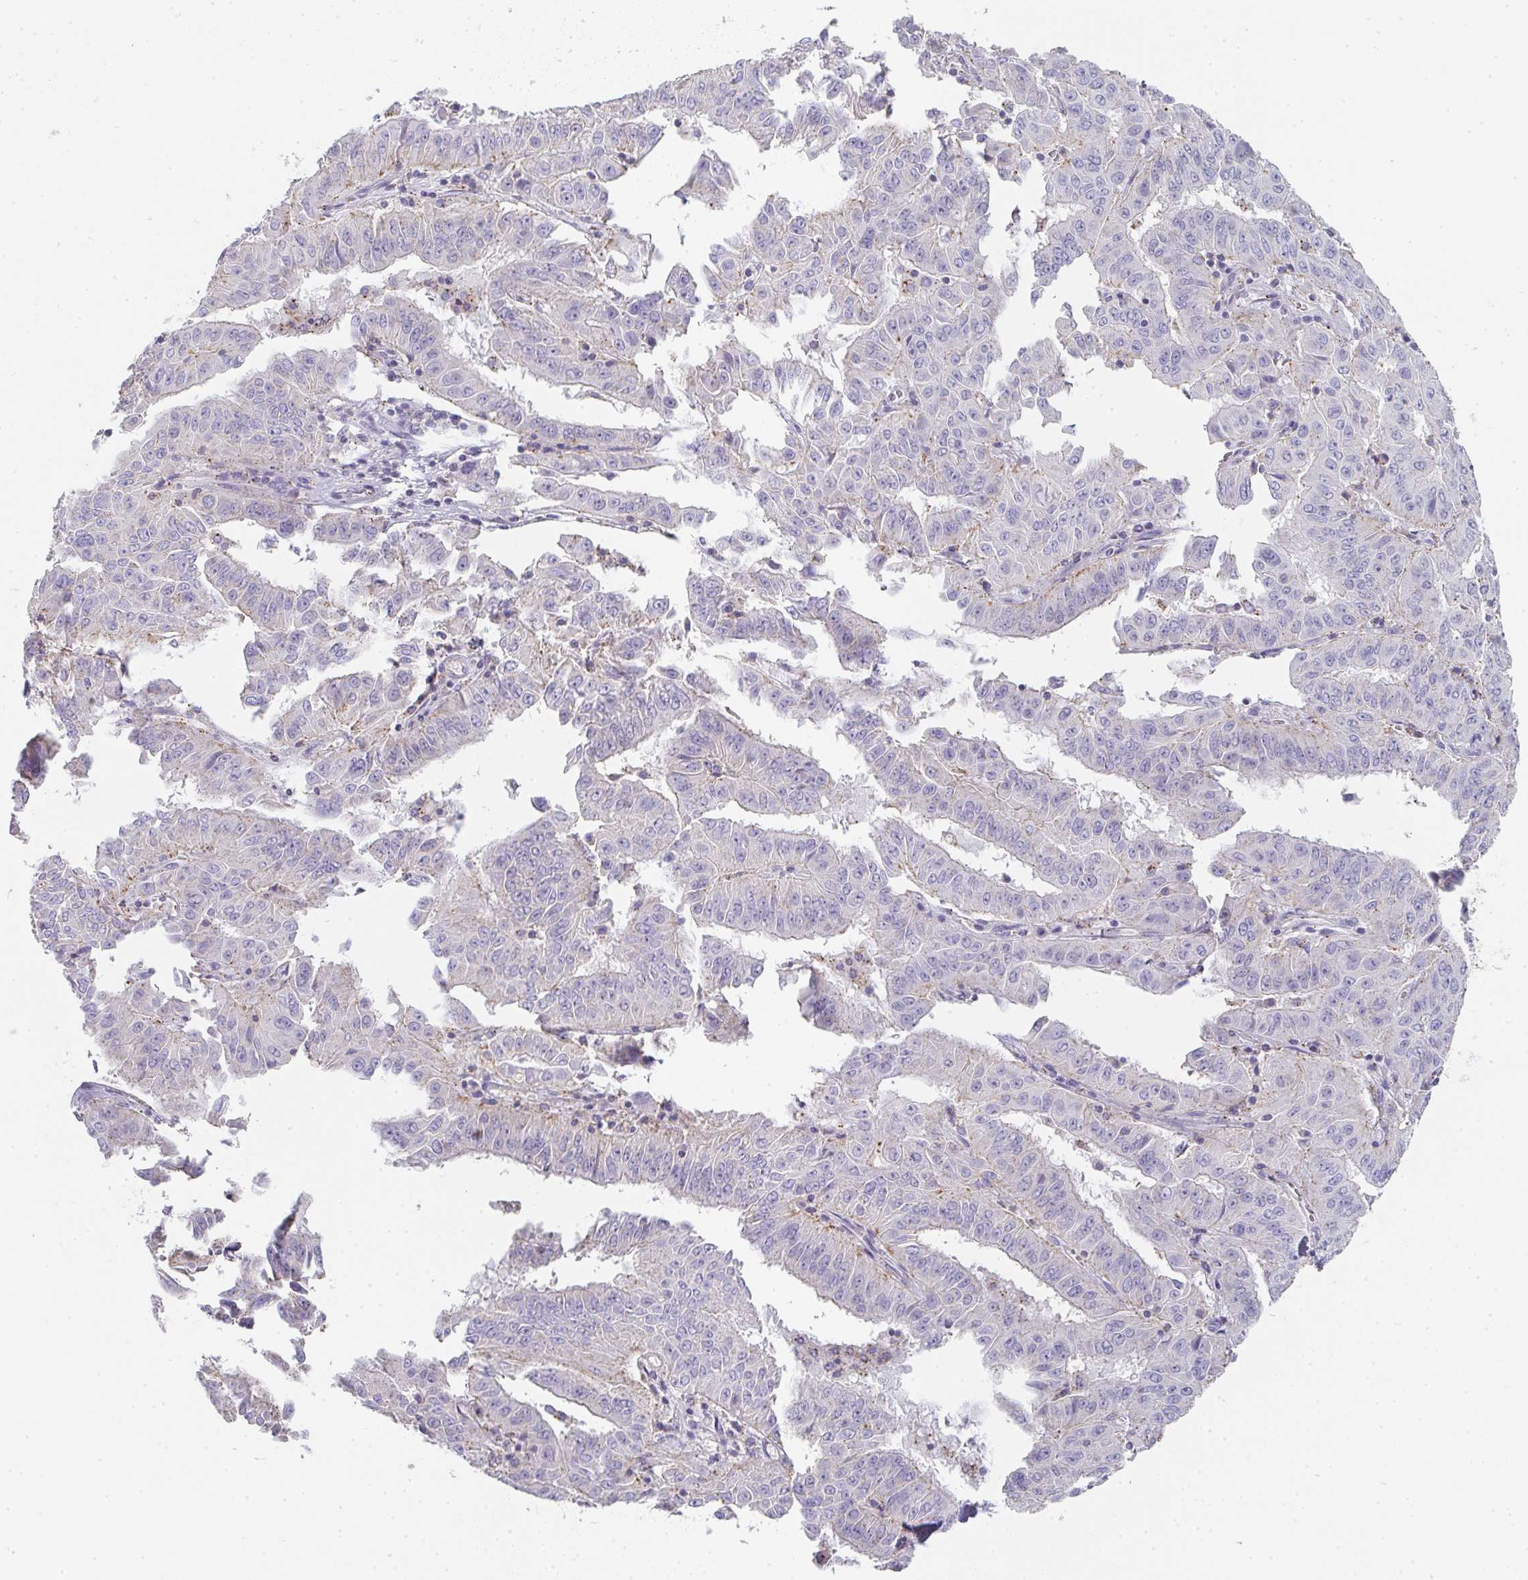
{"staining": {"intensity": "weak", "quantity": "<25%", "location": "cytoplasmic/membranous"}, "tissue": "pancreatic cancer", "cell_type": "Tumor cells", "image_type": "cancer", "snomed": [{"axis": "morphology", "description": "Adenocarcinoma, NOS"}, {"axis": "topography", "description": "Pancreas"}], "caption": "Tumor cells show no significant protein expression in pancreatic cancer (adenocarcinoma).", "gene": "CHMP5", "patient": {"sex": "male", "age": 63}}